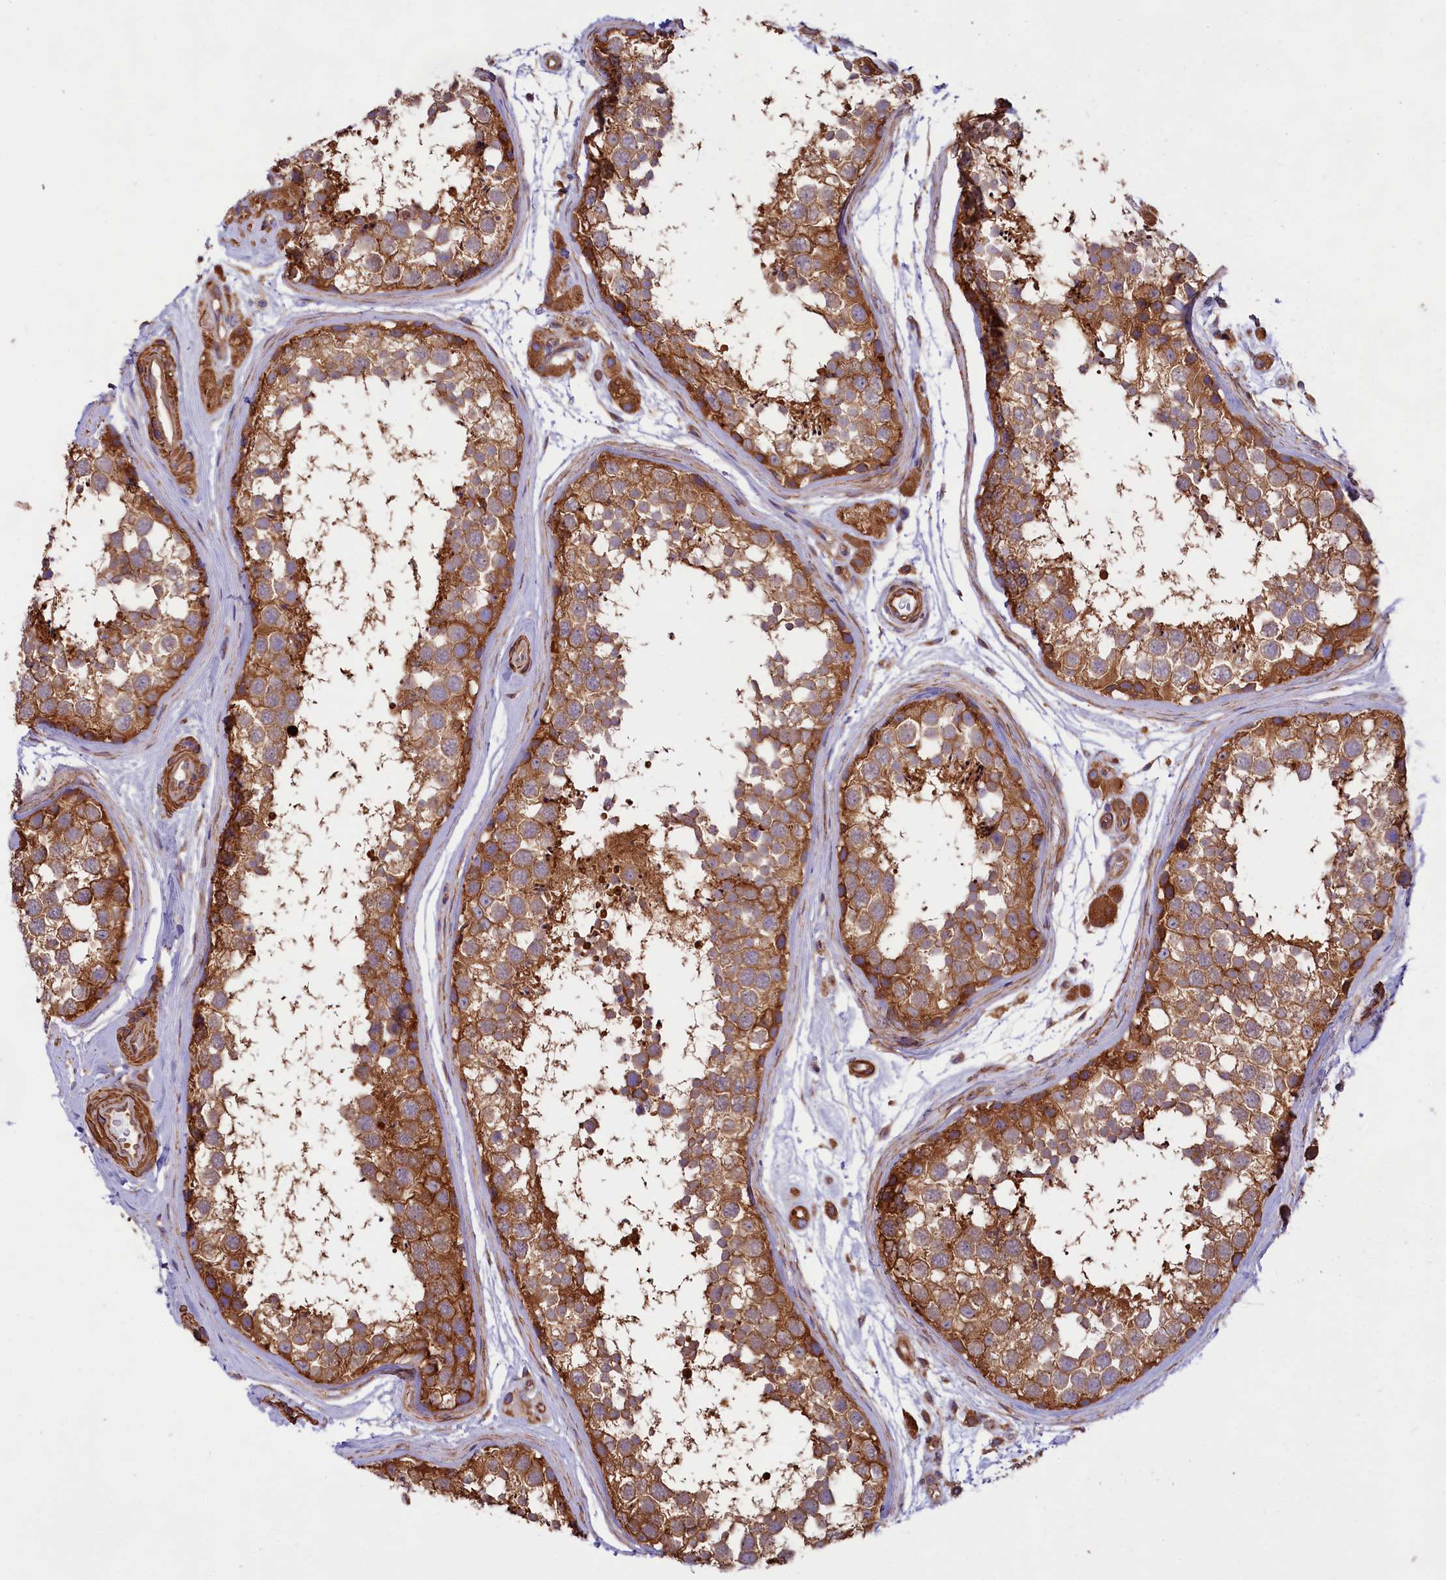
{"staining": {"intensity": "strong", "quantity": ">75%", "location": "cytoplasmic/membranous"}, "tissue": "testis", "cell_type": "Cells in seminiferous ducts", "image_type": "normal", "snomed": [{"axis": "morphology", "description": "Normal tissue, NOS"}, {"axis": "topography", "description": "Testis"}], "caption": "Testis was stained to show a protein in brown. There is high levels of strong cytoplasmic/membranous positivity in approximately >75% of cells in seminiferous ducts. (DAB IHC, brown staining for protein, blue staining for nuclei).", "gene": "GYS1", "patient": {"sex": "male", "age": 56}}